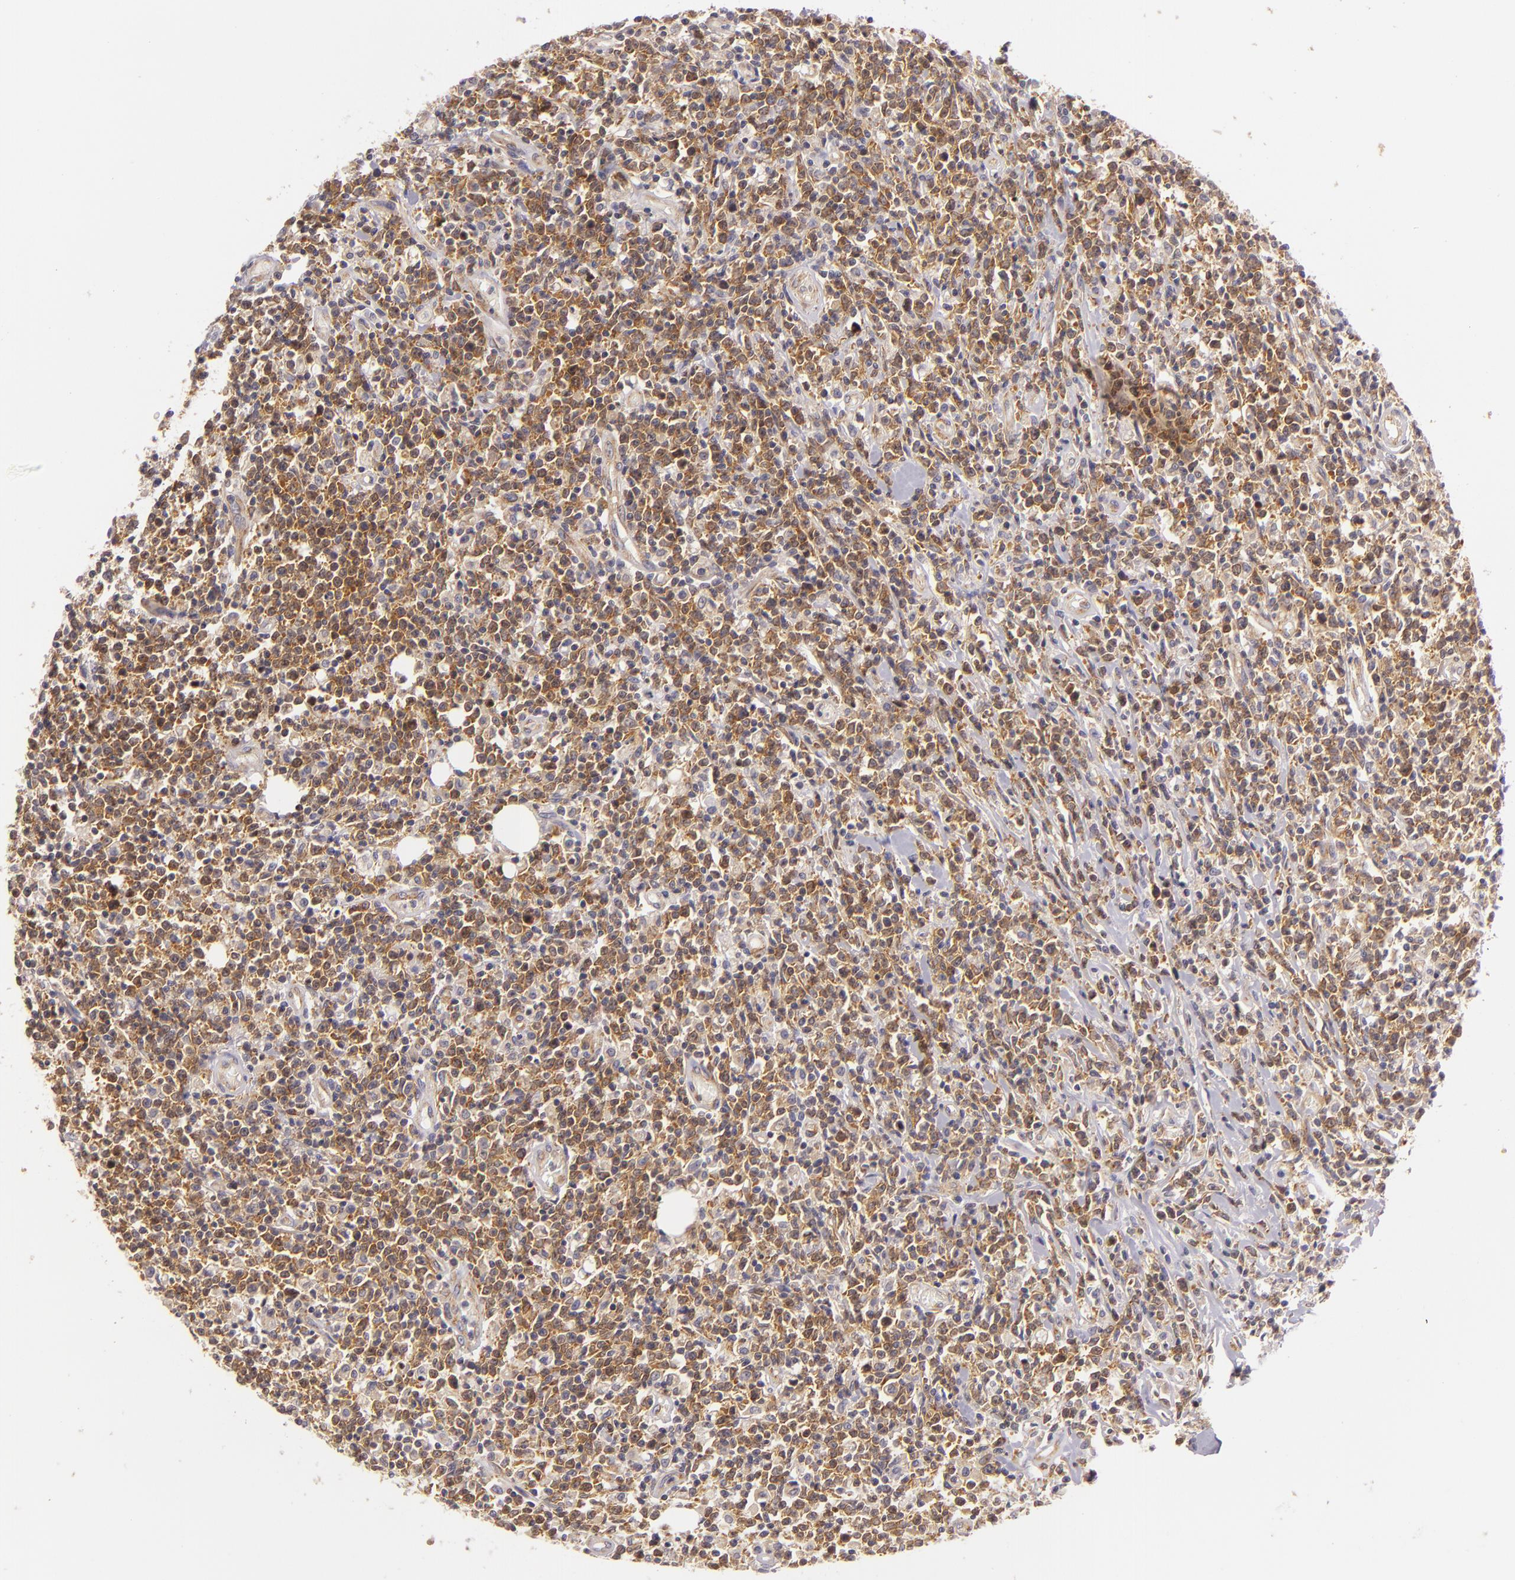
{"staining": {"intensity": "moderate", "quantity": "25%-75%", "location": "cytoplasmic/membranous"}, "tissue": "lymphoma", "cell_type": "Tumor cells", "image_type": "cancer", "snomed": [{"axis": "morphology", "description": "Malignant lymphoma, non-Hodgkin's type, High grade"}, {"axis": "topography", "description": "Colon"}], "caption": "Tumor cells exhibit moderate cytoplasmic/membranous positivity in about 25%-75% of cells in malignant lymphoma, non-Hodgkin's type (high-grade).", "gene": "UPF3B", "patient": {"sex": "male", "age": 82}}